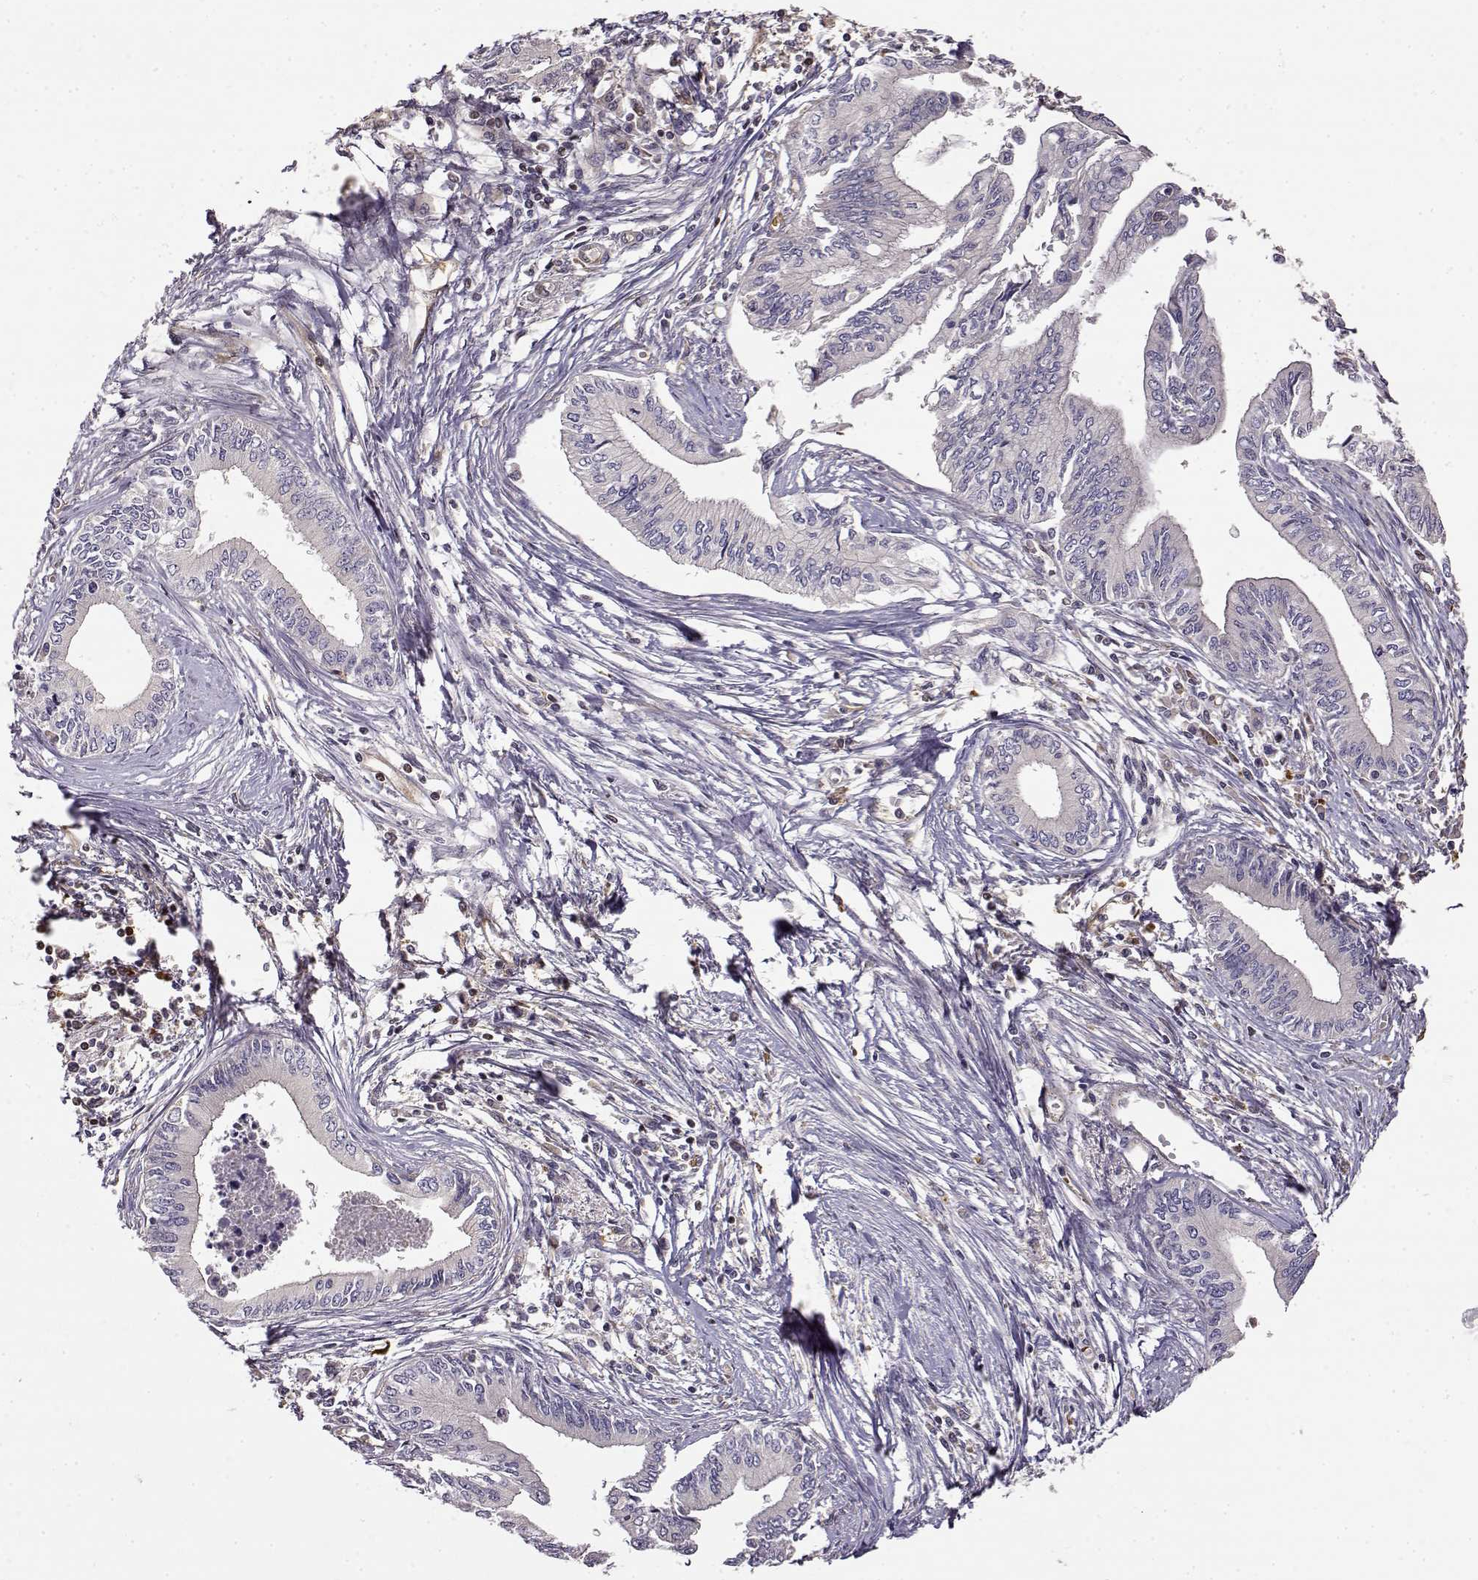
{"staining": {"intensity": "negative", "quantity": "none", "location": "none"}, "tissue": "pancreatic cancer", "cell_type": "Tumor cells", "image_type": "cancer", "snomed": [{"axis": "morphology", "description": "Adenocarcinoma, NOS"}, {"axis": "topography", "description": "Pancreas"}], "caption": "Photomicrograph shows no protein staining in tumor cells of adenocarcinoma (pancreatic) tissue.", "gene": "CRIM1", "patient": {"sex": "female", "age": 61}}